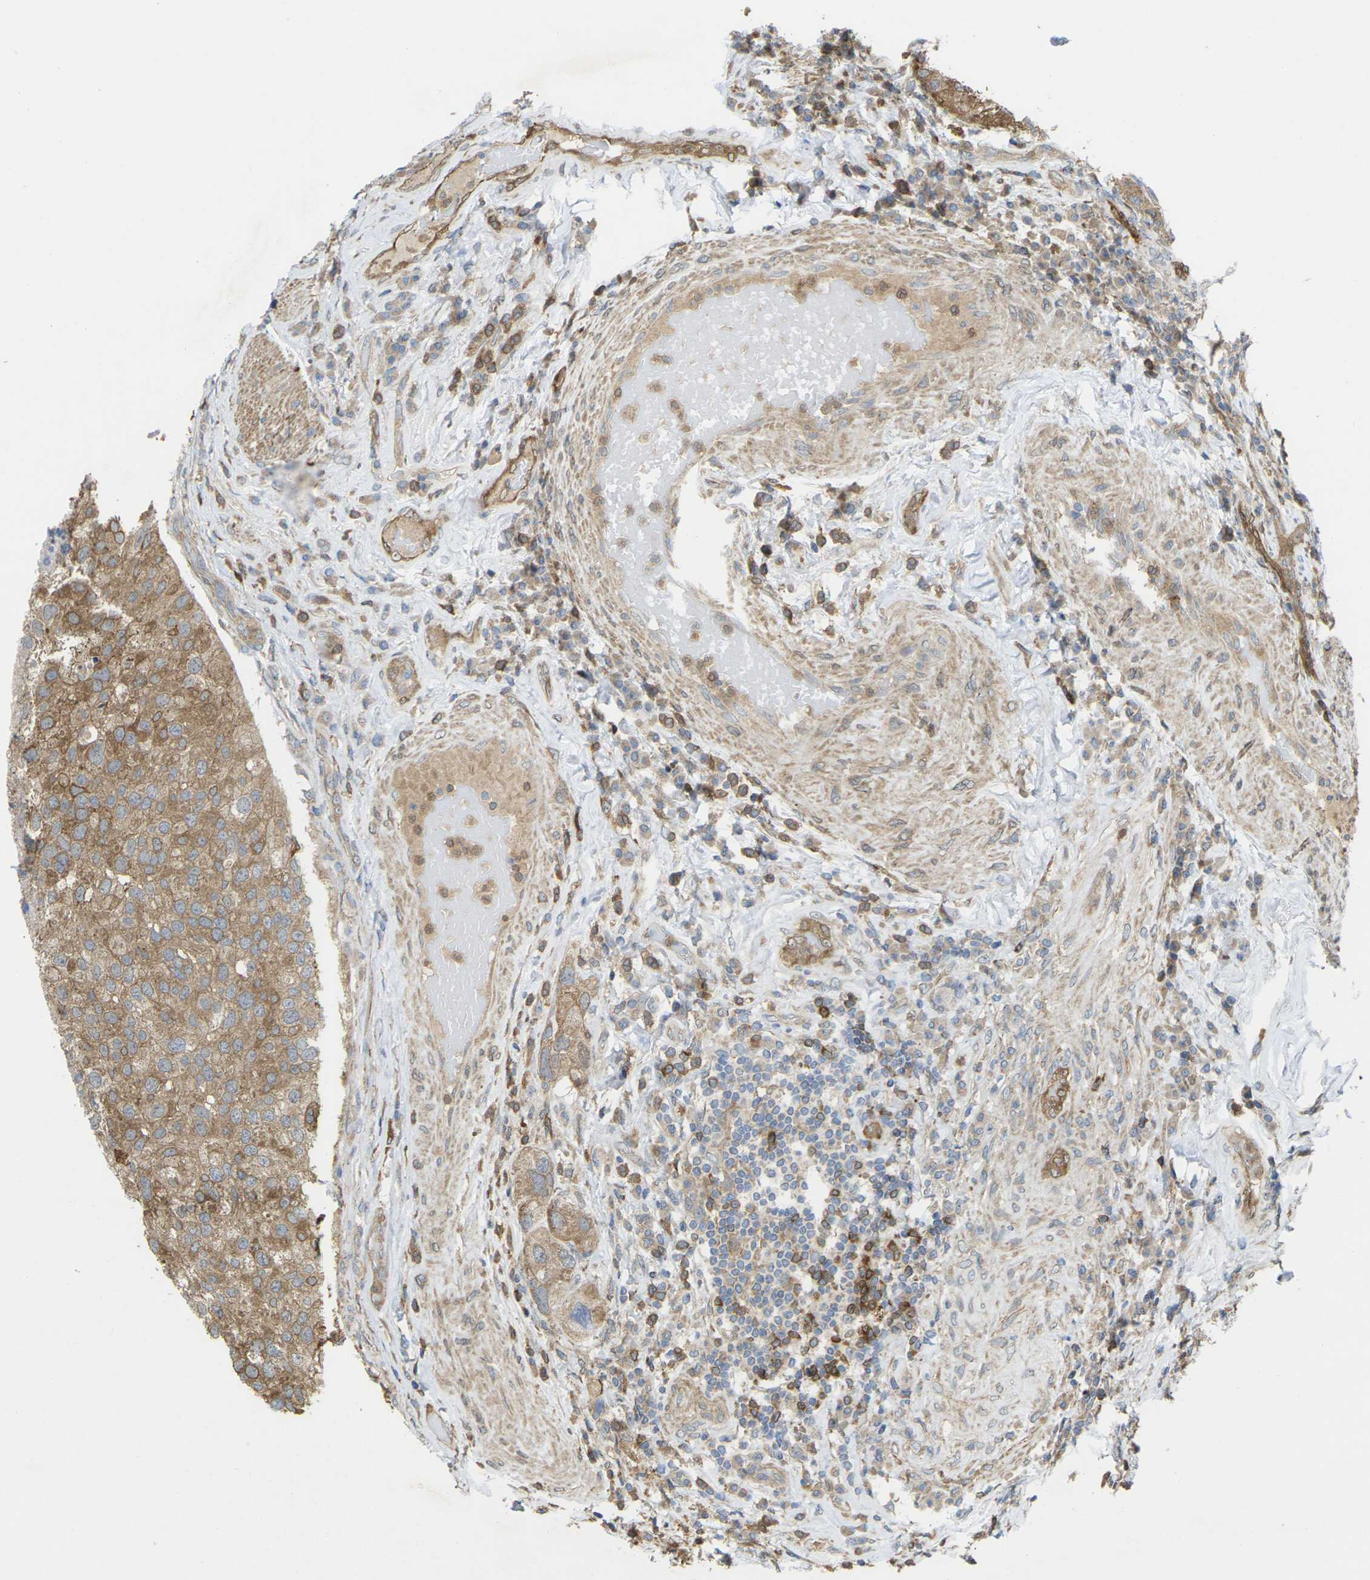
{"staining": {"intensity": "moderate", "quantity": ">75%", "location": "cytoplasmic/membranous"}, "tissue": "urothelial cancer", "cell_type": "Tumor cells", "image_type": "cancer", "snomed": [{"axis": "morphology", "description": "Urothelial carcinoma, High grade"}, {"axis": "topography", "description": "Urinary bladder"}], "caption": "Human urothelial carcinoma (high-grade) stained with a brown dye exhibits moderate cytoplasmic/membranous positive expression in approximately >75% of tumor cells.", "gene": "TIAM1", "patient": {"sex": "female", "age": 64}}